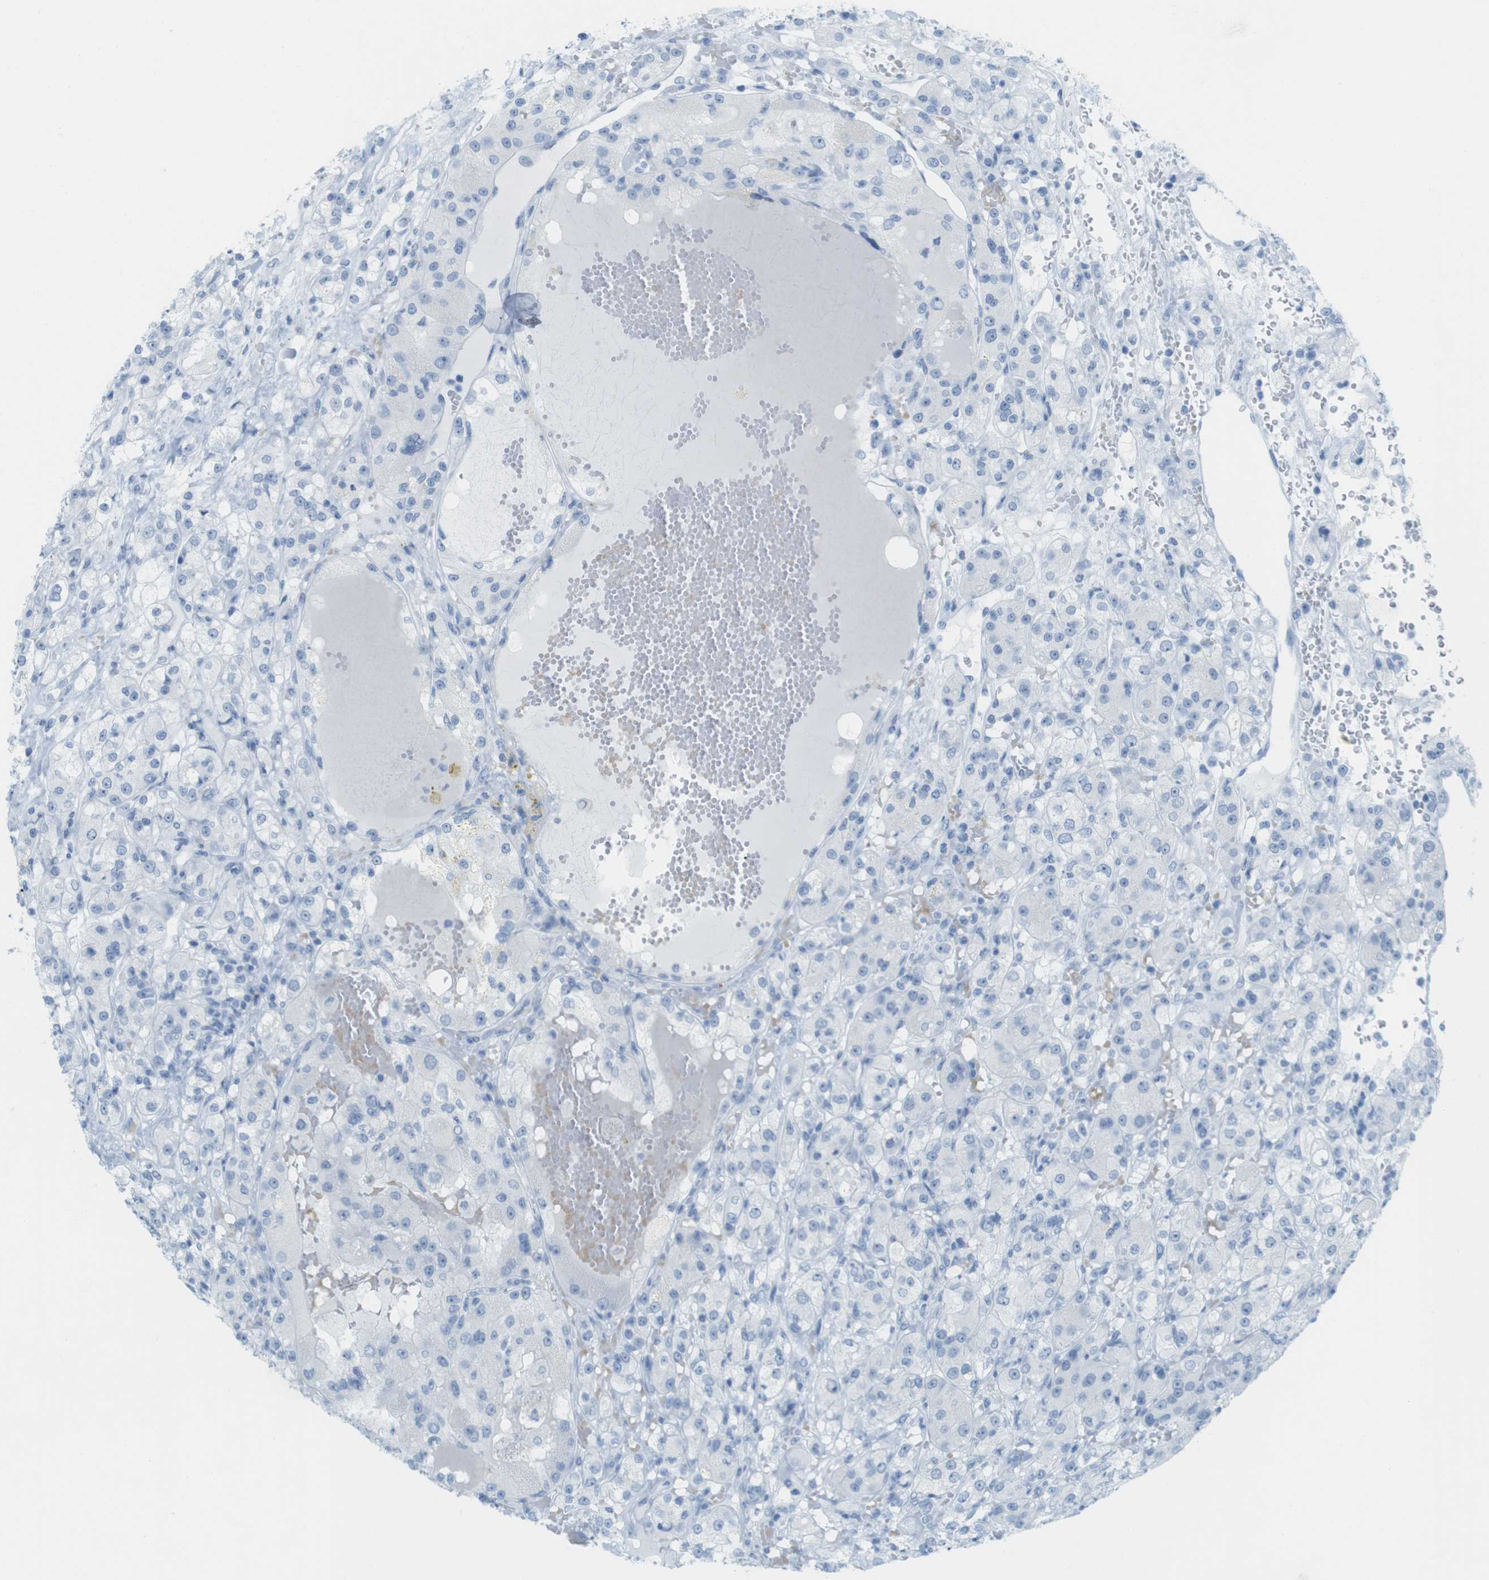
{"staining": {"intensity": "negative", "quantity": "none", "location": "none"}, "tissue": "renal cancer", "cell_type": "Tumor cells", "image_type": "cancer", "snomed": [{"axis": "morphology", "description": "Normal tissue, NOS"}, {"axis": "morphology", "description": "Adenocarcinoma, NOS"}, {"axis": "topography", "description": "Kidney"}], "caption": "Immunohistochemistry image of renal cancer (adenocarcinoma) stained for a protein (brown), which displays no positivity in tumor cells.", "gene": "TNNT2", "patient": {"sex": "male", "age": 61}}